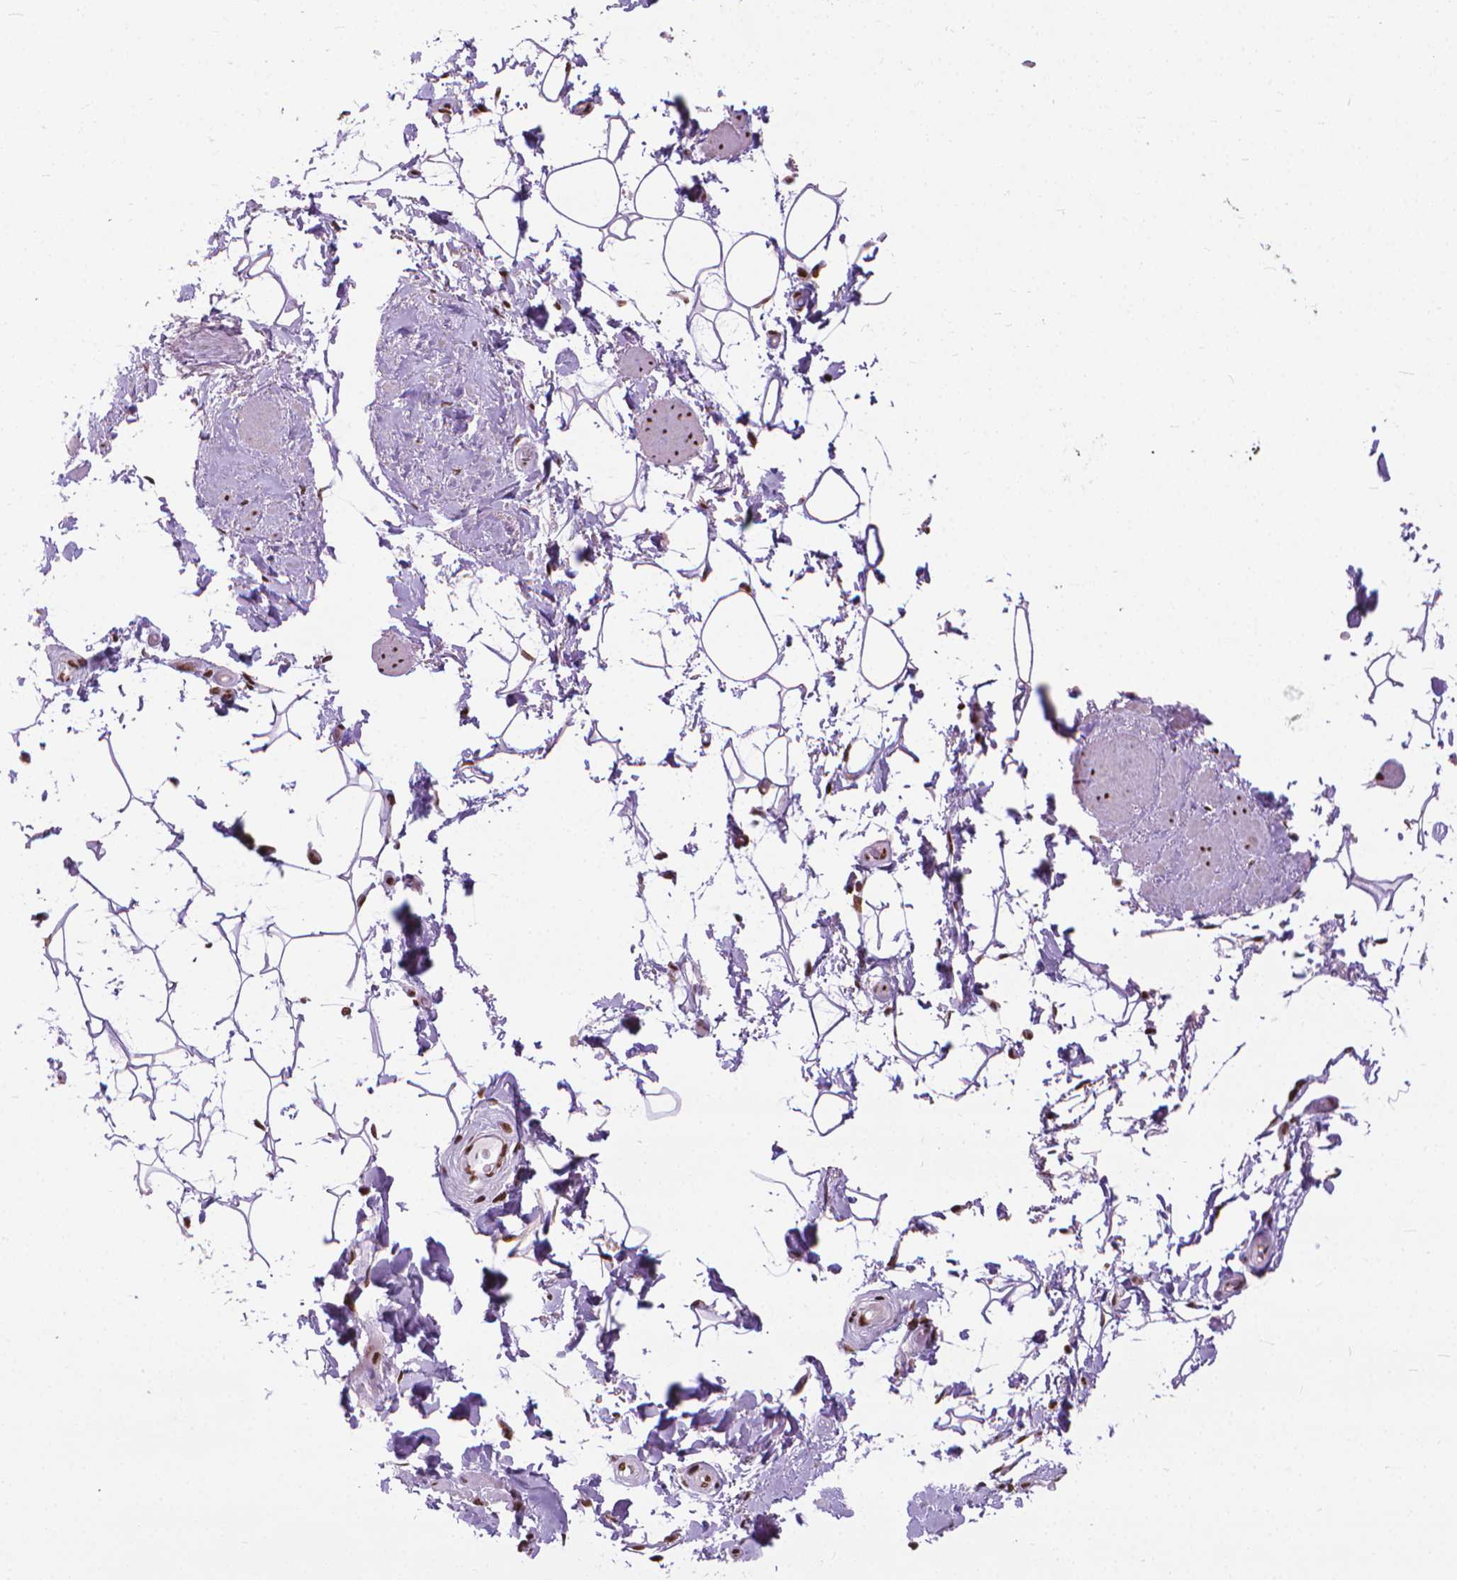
{"staining": {"intensity": "strong", "quantity": "<25%", "location": "nuclear"}, "tissue": "adipose tissue", "cell_type": "Adipocytes", "image_type": "normal", "snomed": [{"axis": "morphology", "description": "Normal tissue, NOS"}, {"axis": "topography", "description": "Anal"}, {"axis": "topography", "description": "Peripheral nerve tissue"}], "caption": "Brown immunohistochemical staining in normal human adipose tissue displays strong nuclear positivity in about <25% of adipocytes.", "gene": "AKAP8", "patient": {"sex": "male", "age": 51}}